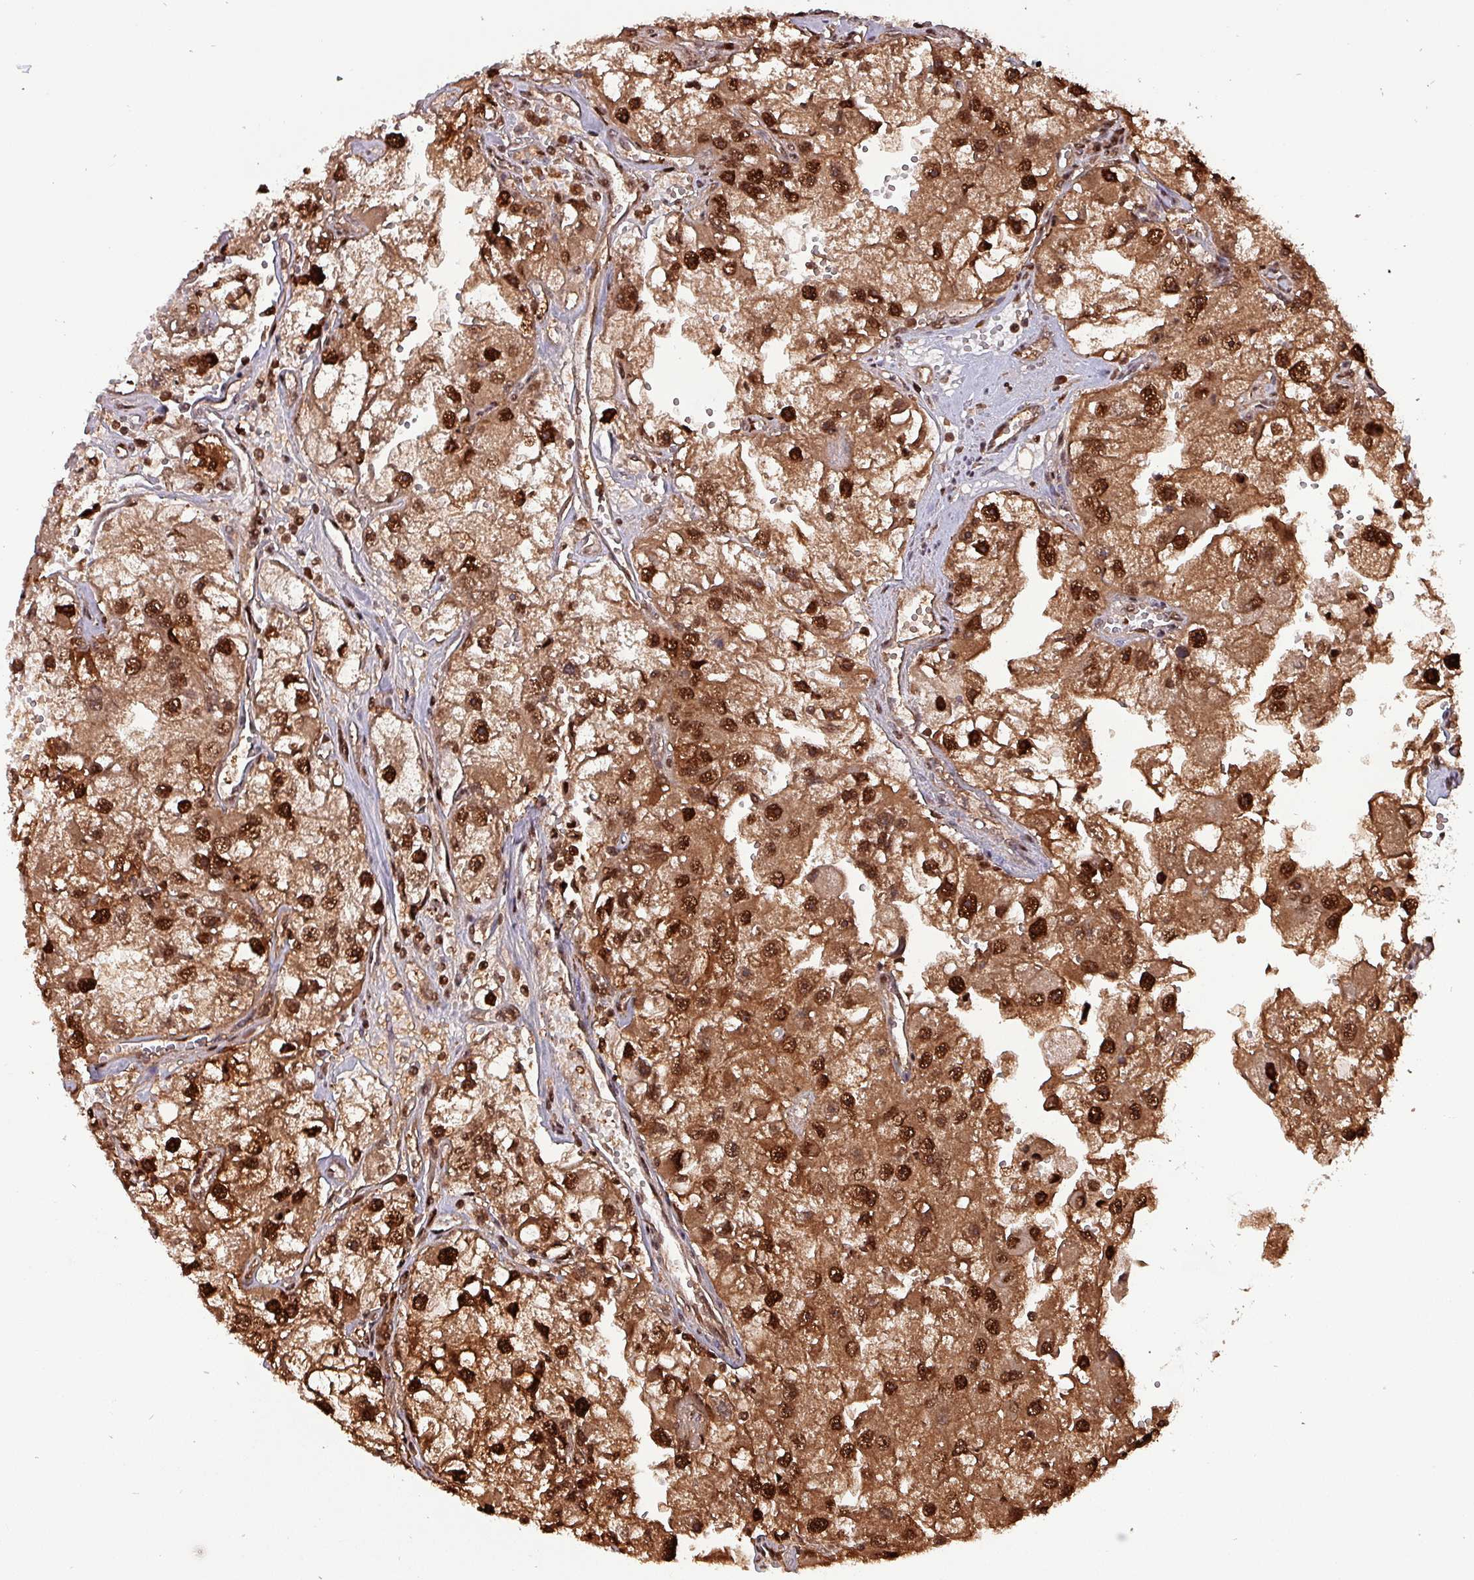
{"staining": {"intensity": "strong", "quantity": ">75%", "location": "cytoplasmic/membranous,nuclear"}, "tissue": "renal cancer", "cell_type": "Tumor cells", "image_type": "cancer", "snomed": [{"axis": "morphology", "description": "Adenocarcinoma, NOS"}, {"axis": "topography", "description": "Kidney"}], "caption": "Protein staining of adenocarcinoma (renal) tissue shows strong cytoplasmic/membranous and nuclear expression in approximately >75% of tumor cells.", "gene": "PSMB8", "patient": {"sex": "male", "age": 63}}